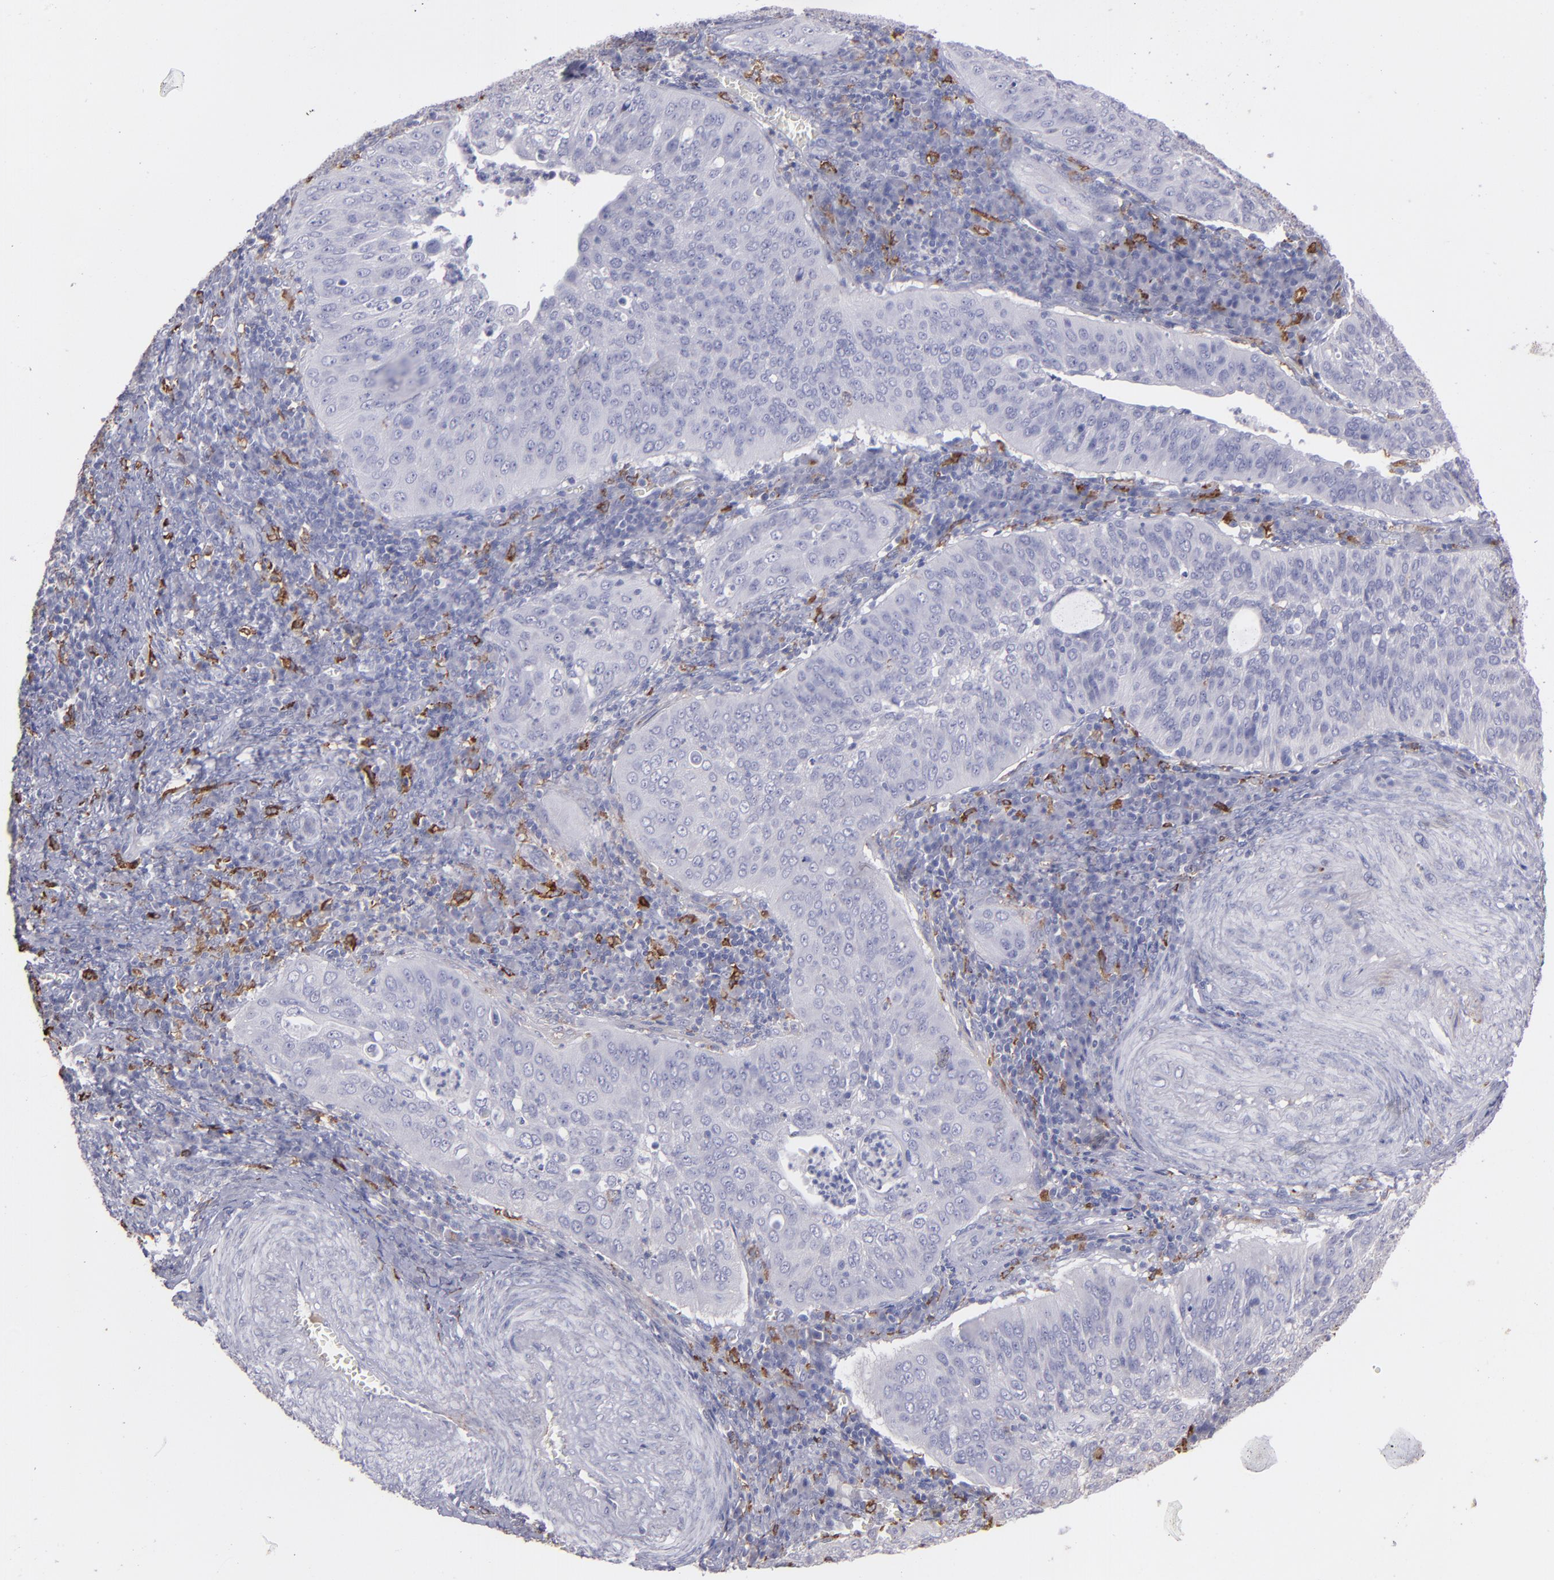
{"staining": {"intensity": "negative", "quantity": "none", "location": "none"}, "tissue": "cervical cancer", "cell_type": "Tumor cells", "image_type": "cancer", "snomed": [{"axis": "morphology", "description": "Squamous cell carcinoma, NOS"}, {"axis": "topography", "description": "Cervix"}], "caption": "Tumor cells are negative for protein expression in human cervical cancer.", "gene": "C1QA", "patient": {"sex": "female", "age": 39}}